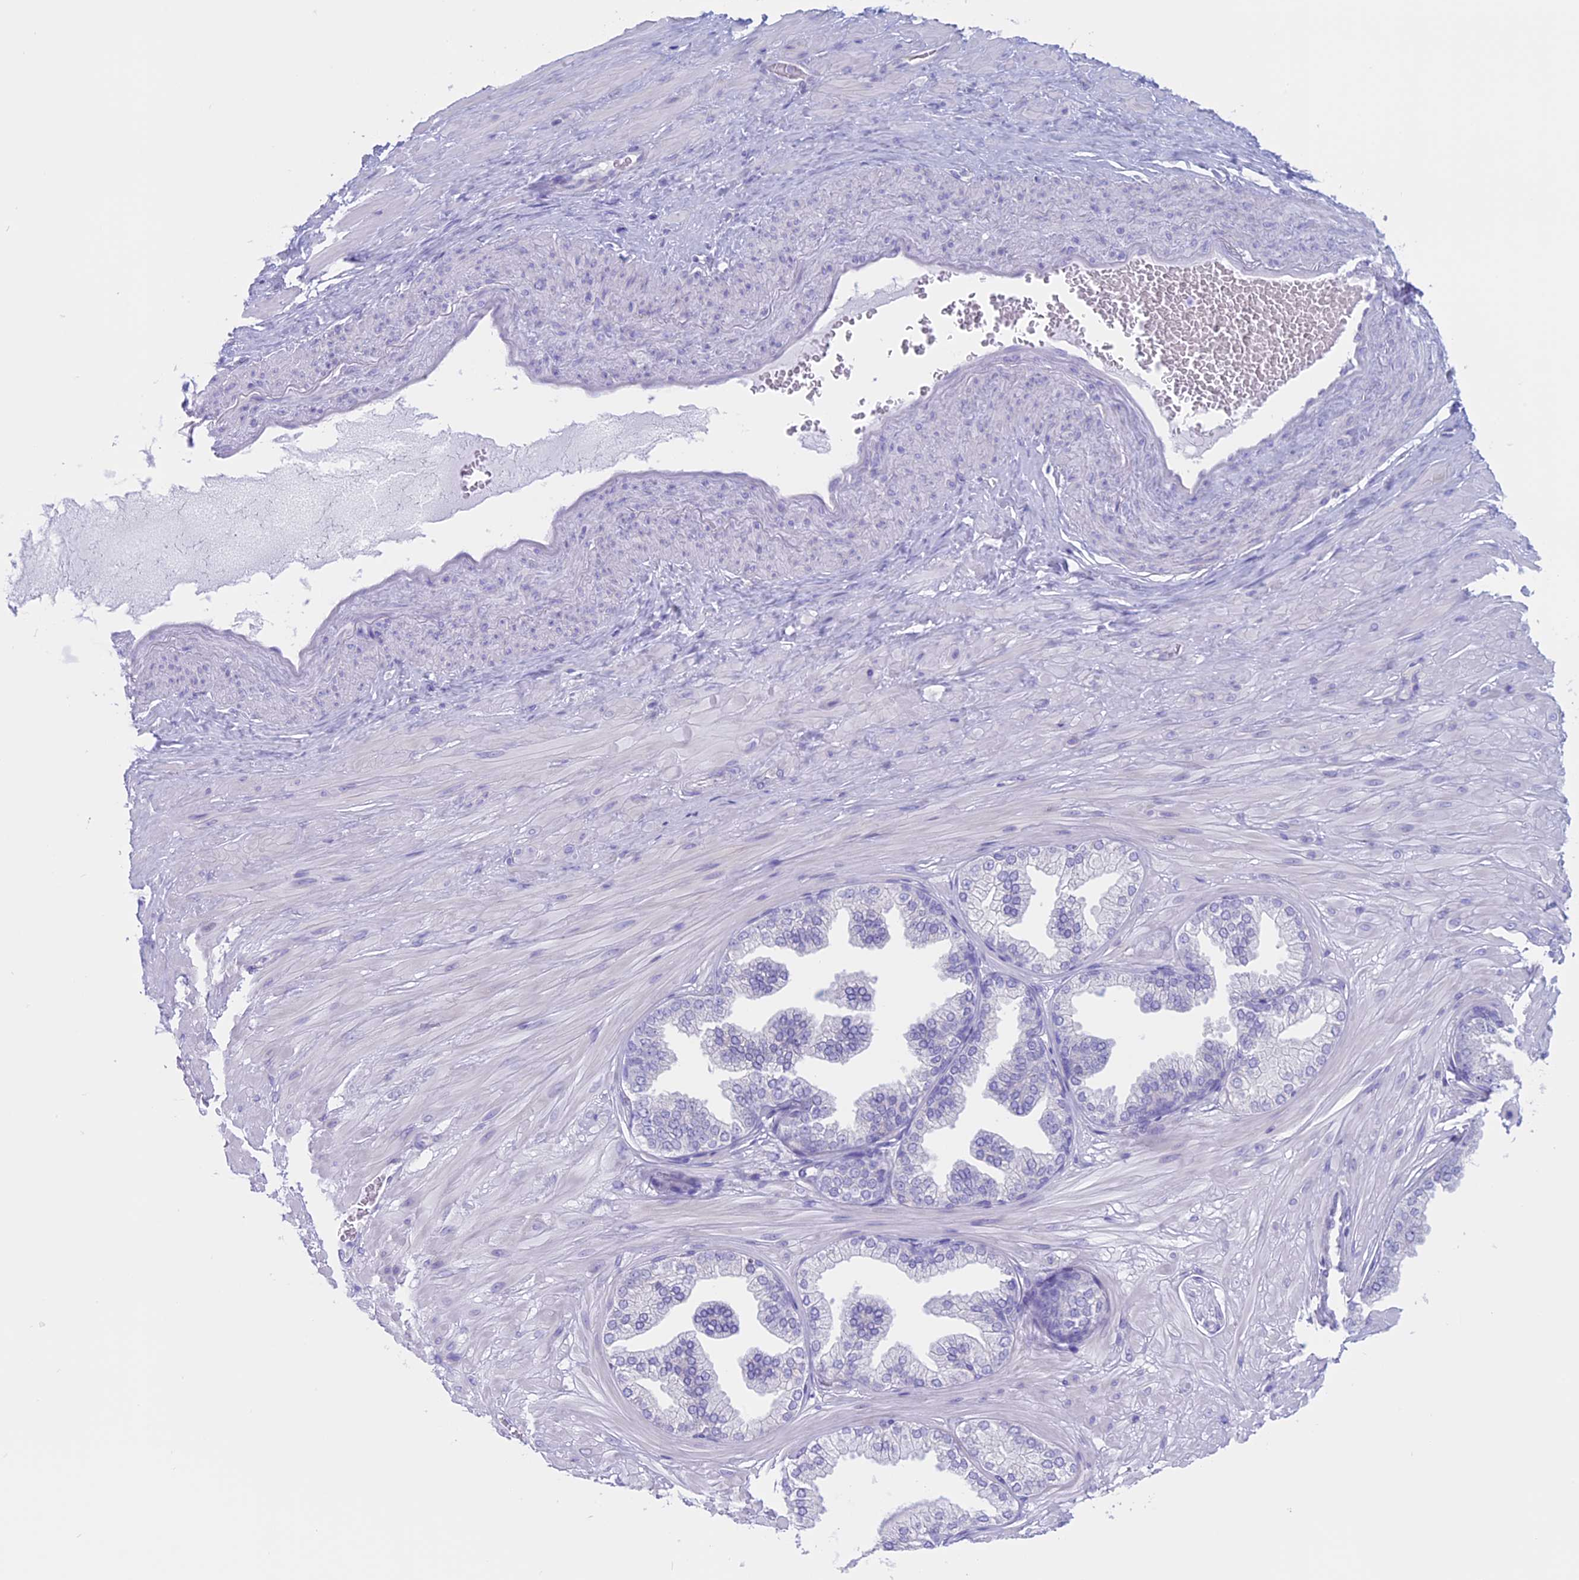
{"staining": {"intensity": "negative", "quantity": "none", "location": "none"}, "tissue": "adipose tissue", "cell_type": "Adipocytes", "image_type": "normal", "snomed": [{"axis": "morphology", "description": "Normal tissue, NOS"}, {"axis": "morphology", "description": "Adenocarcinoma, Low grade"}, {"axis": "topography", "description": "Prostate"}, {"axis": "topography", "description": "Peripheral nerve tissue"}], "caption": "There is no significant expression in adipocytes of adipose tissue. (Stains: DAB (3,3'-diaminobenzidine) IHC with hematoxylin counter stain, Microscopy: brightfield microscopy at high magnification).", "gene": "RP1", "patient": {"sex": "male", "age": 63}}